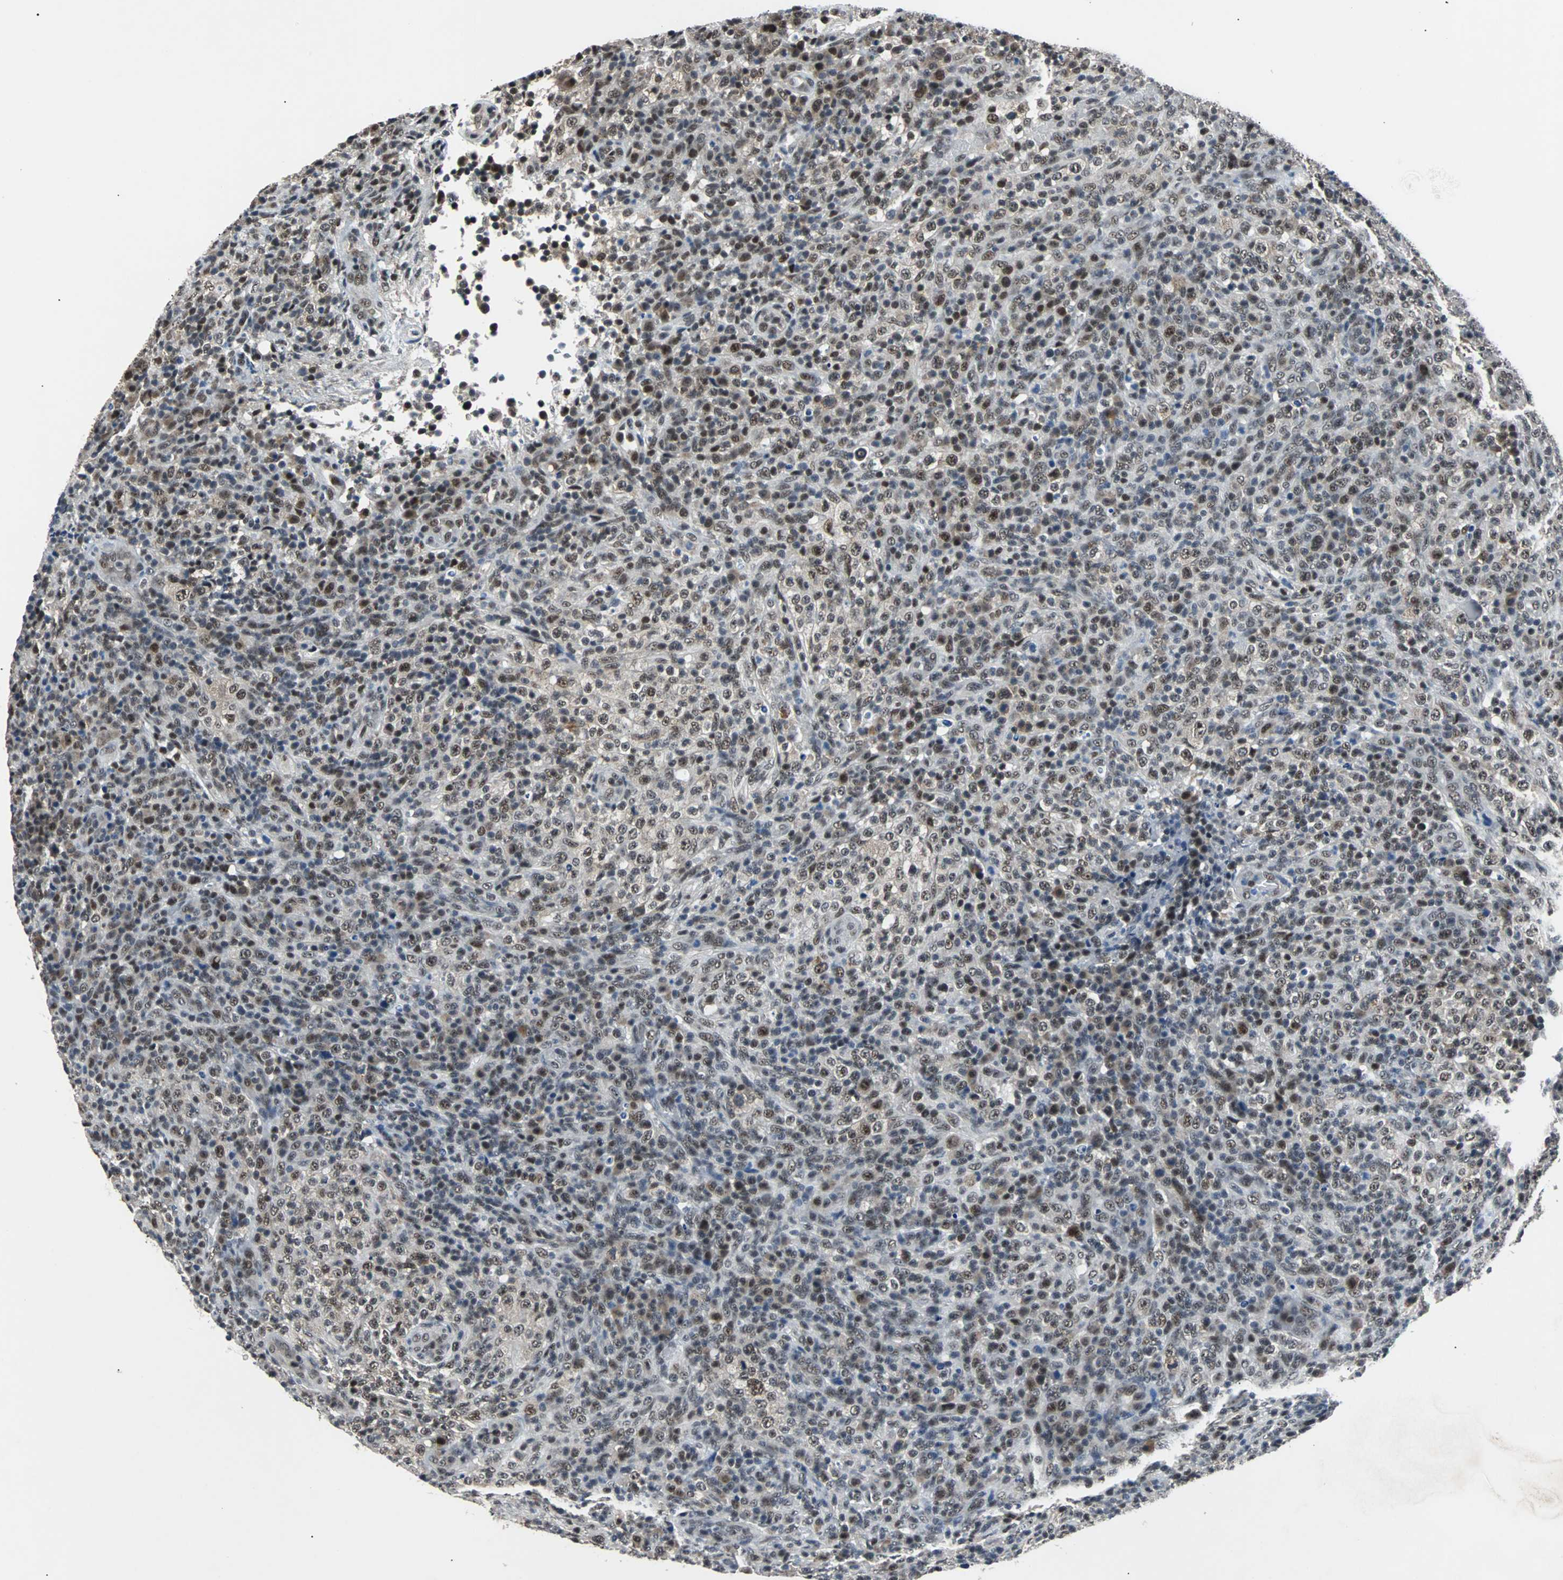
{"staining": {"intensity": "moderate", "quantity": "<25%", "location": "nuclear"}, "tissue": "lymphoma", "cell_type": "Tumor cells", "image_type": "cancer", "snomed": [{"axis": "morphology", "description": "Malignant lymphoma, non-Hodgkin's type, High grade"}, {"axis": "topography", "description": "Lymph node"}], "caption": "Moderate nuclear staining for a protein is seen in about <25% of tumor cells of lymphoma using immunohistochemistry.", "gene": "USP28", "patient": {"sex": "female", "age": 76}}